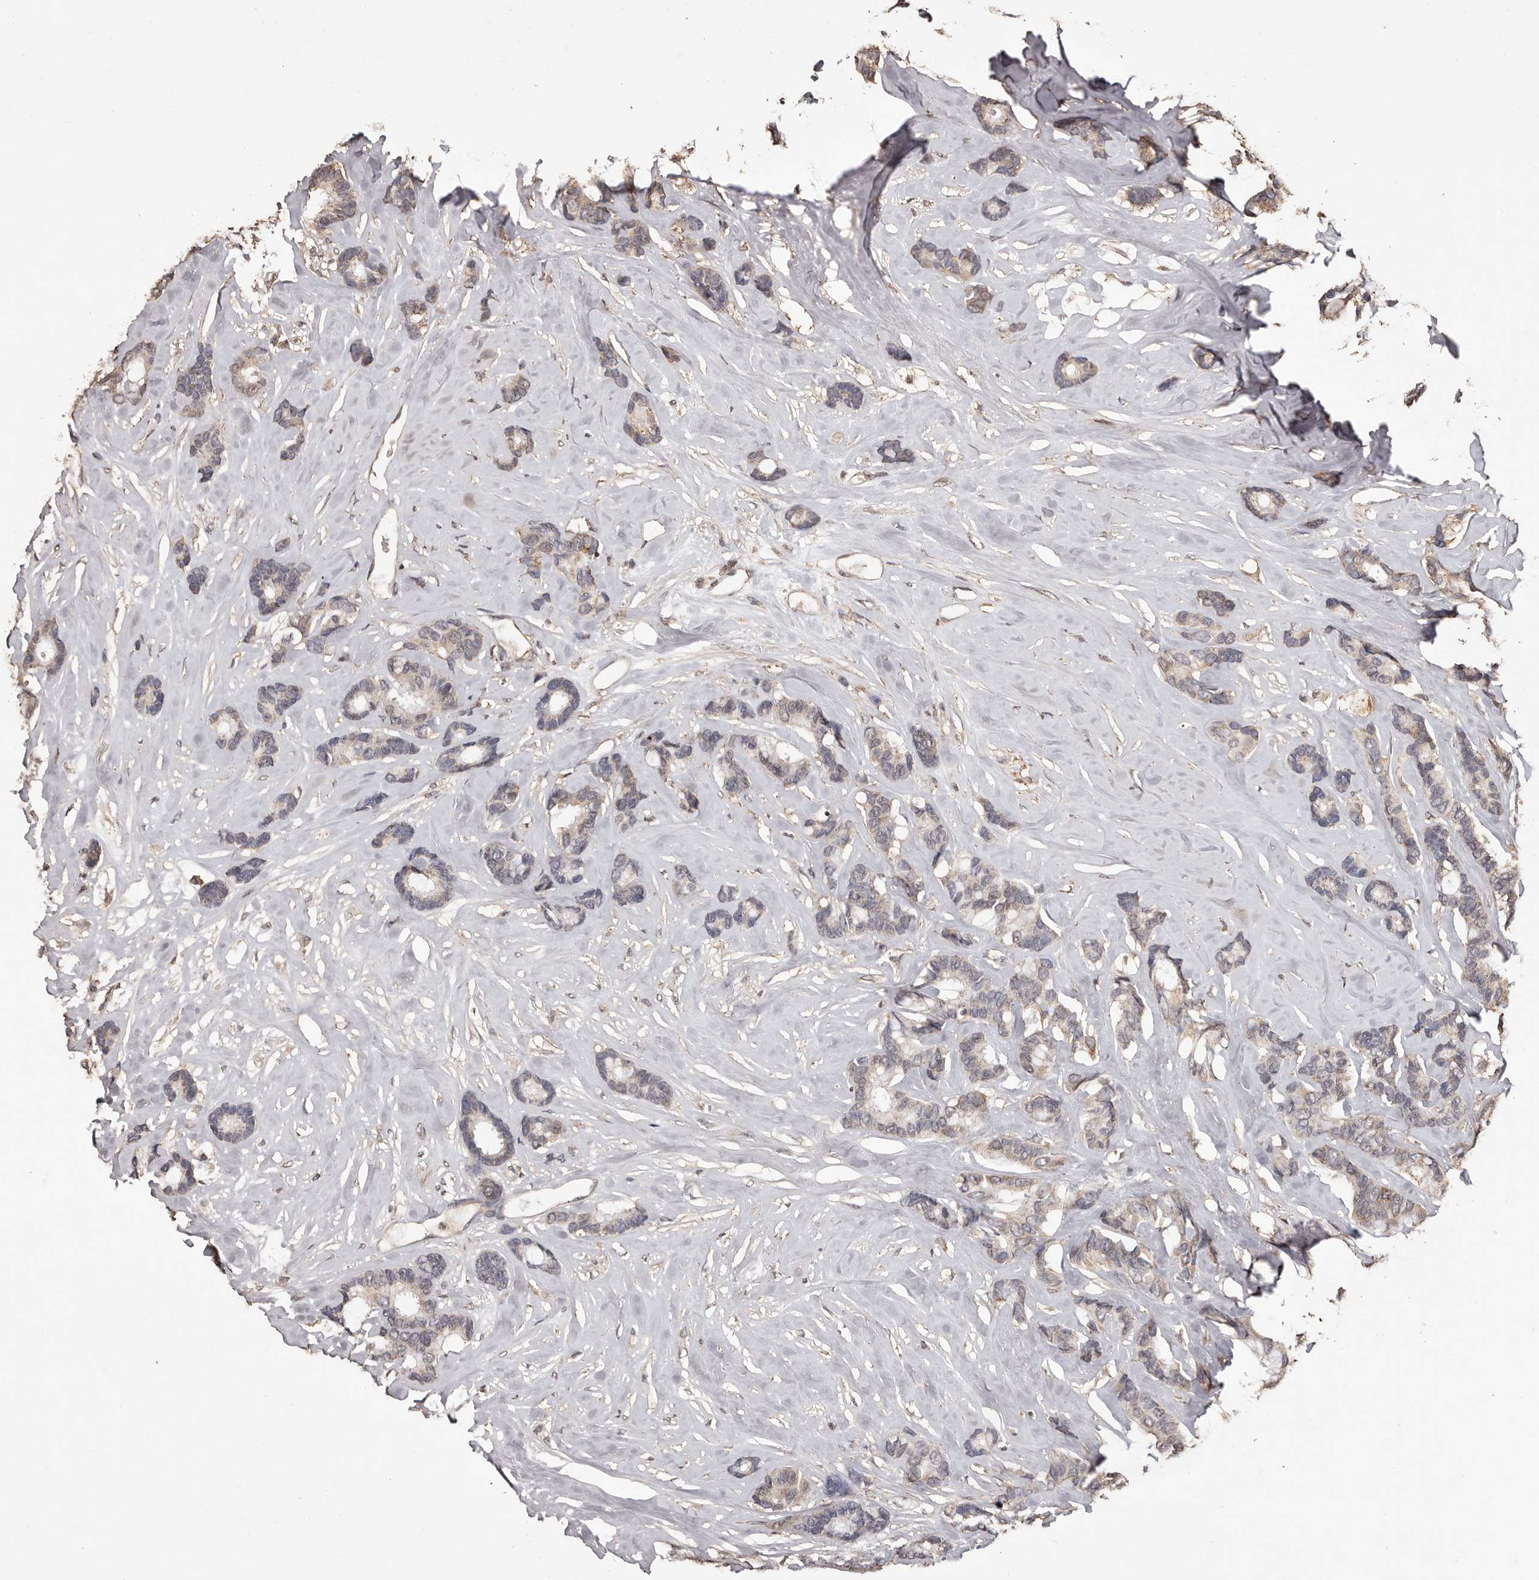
{"staining": {"intensity": "weak", "quantity": "<25%", "location": "cytoplasmic/membranous"}, "tissue": "breast cancer", "cell_type": "Tumor cells", "image_type": "cancer", "snomed": [{"axis": "morphology", "description": "Duct carcinoma"}, {"axis": "topography", "description": "Breast"}], "caption": "DAB immunohistochemical staining of human breast invasive ductal carcinoma demonstrates no significant staining in tumor cells. (DAB (3,3'-diaminobenzidine) immunohistochemistry visualized using brightfield microscopy, high magnification).", "gene": "NAV1", "patient": {"sex": "female", "age": 87}}